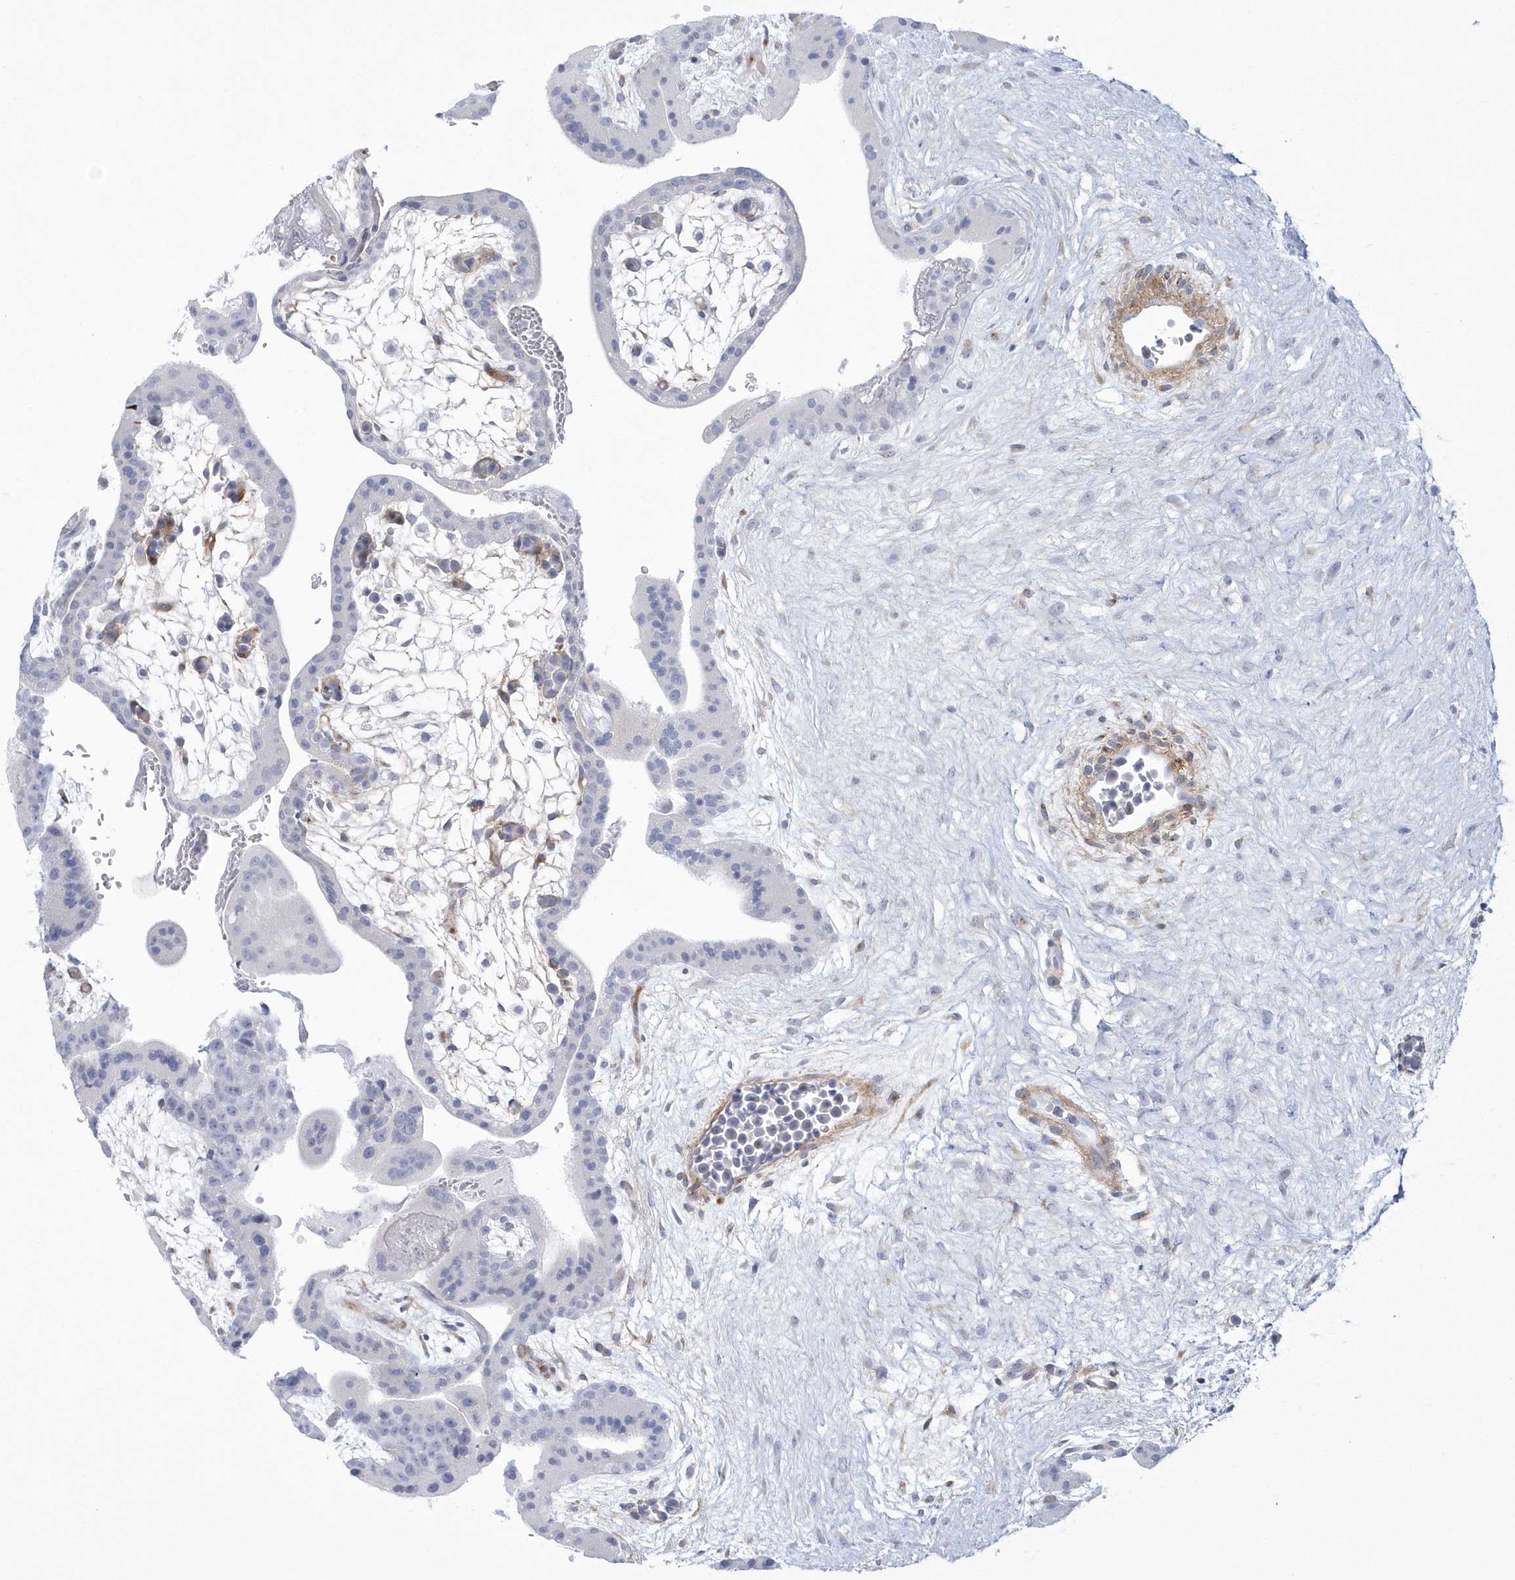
{"staining": {"intensity": "negative", "quantity": "none", "location": "none"}, "tissue": "placenta", "cell_type": "Trophoblastic cells", "image_type": "normal", "snomed": [{"axis": "morphology", "description": "Normal tissue, NOS"}, {"axis": "topography", "description": "Placenta"}], "caption": "DAB (3,3'-diaminobenzidine) immunohistochemical staining of benign placenta demonstrates no significant positivity in trophoblastic cells.", "gene": "WDR27", "patient": {"sex": "female", "age": 35}}